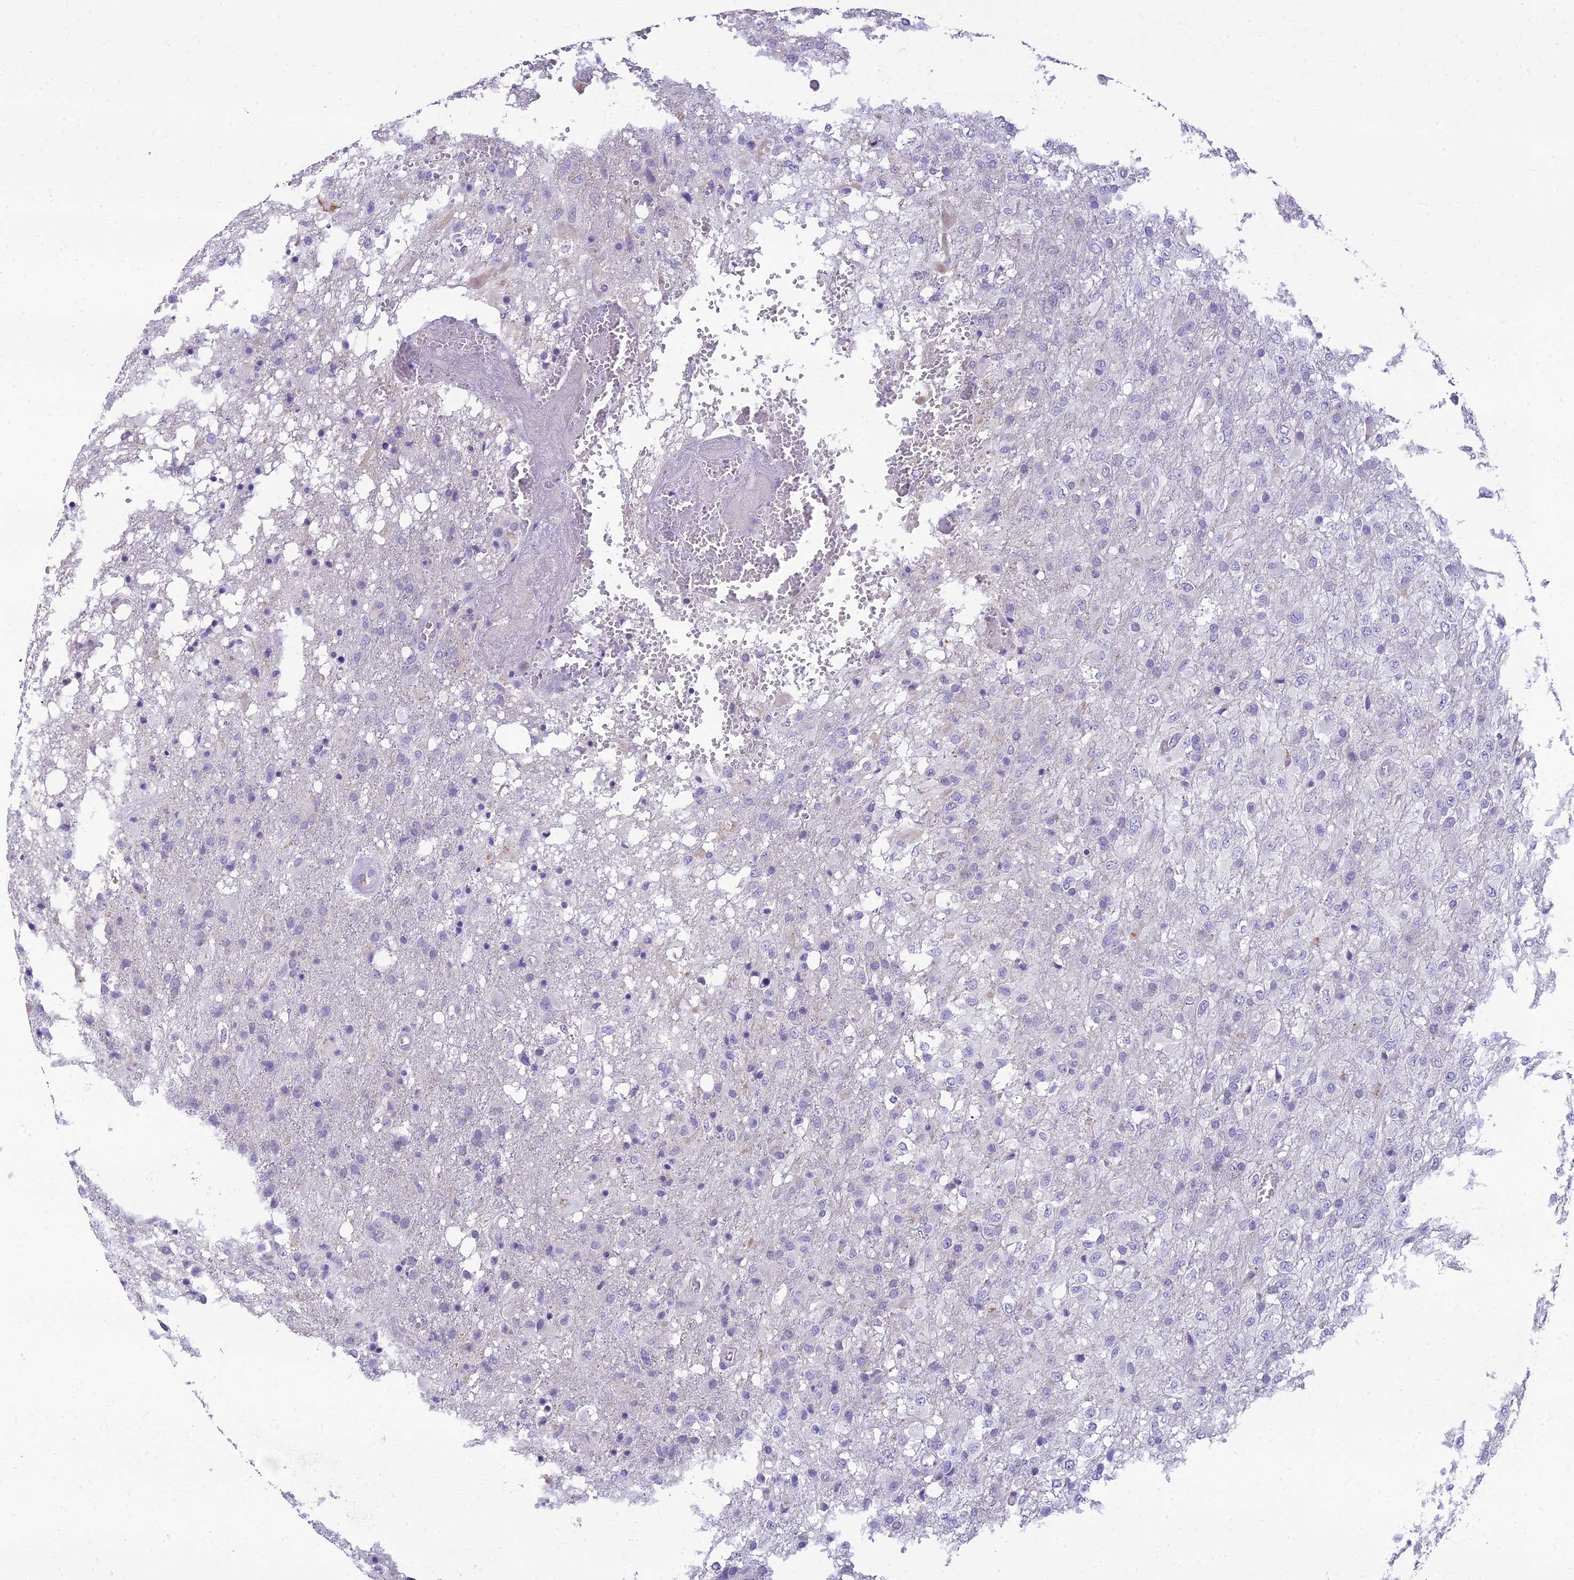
{"staining": {"intensity": "negative", "quantity": "none", "location": "none"}, "tissue": "glioma", "cell_type": "Tumor cells", "image_type": "cancer", "snomed": [{"axis": "morphology", "description": "Glioma, malignant, High grade"}, {"axis": "topography", "description": "Brain"}], "caption": "Image shows no protein staining in tumor cells of high-grade glioma (malignant) tissue. The staining was performed using DAB to visualize the protein expression in brown, while the nuclei were stained in blue with hematoxylin (Magnification: 20x).", "gene": "MIIP", "patient": {"sex": "female", "age": 74}}